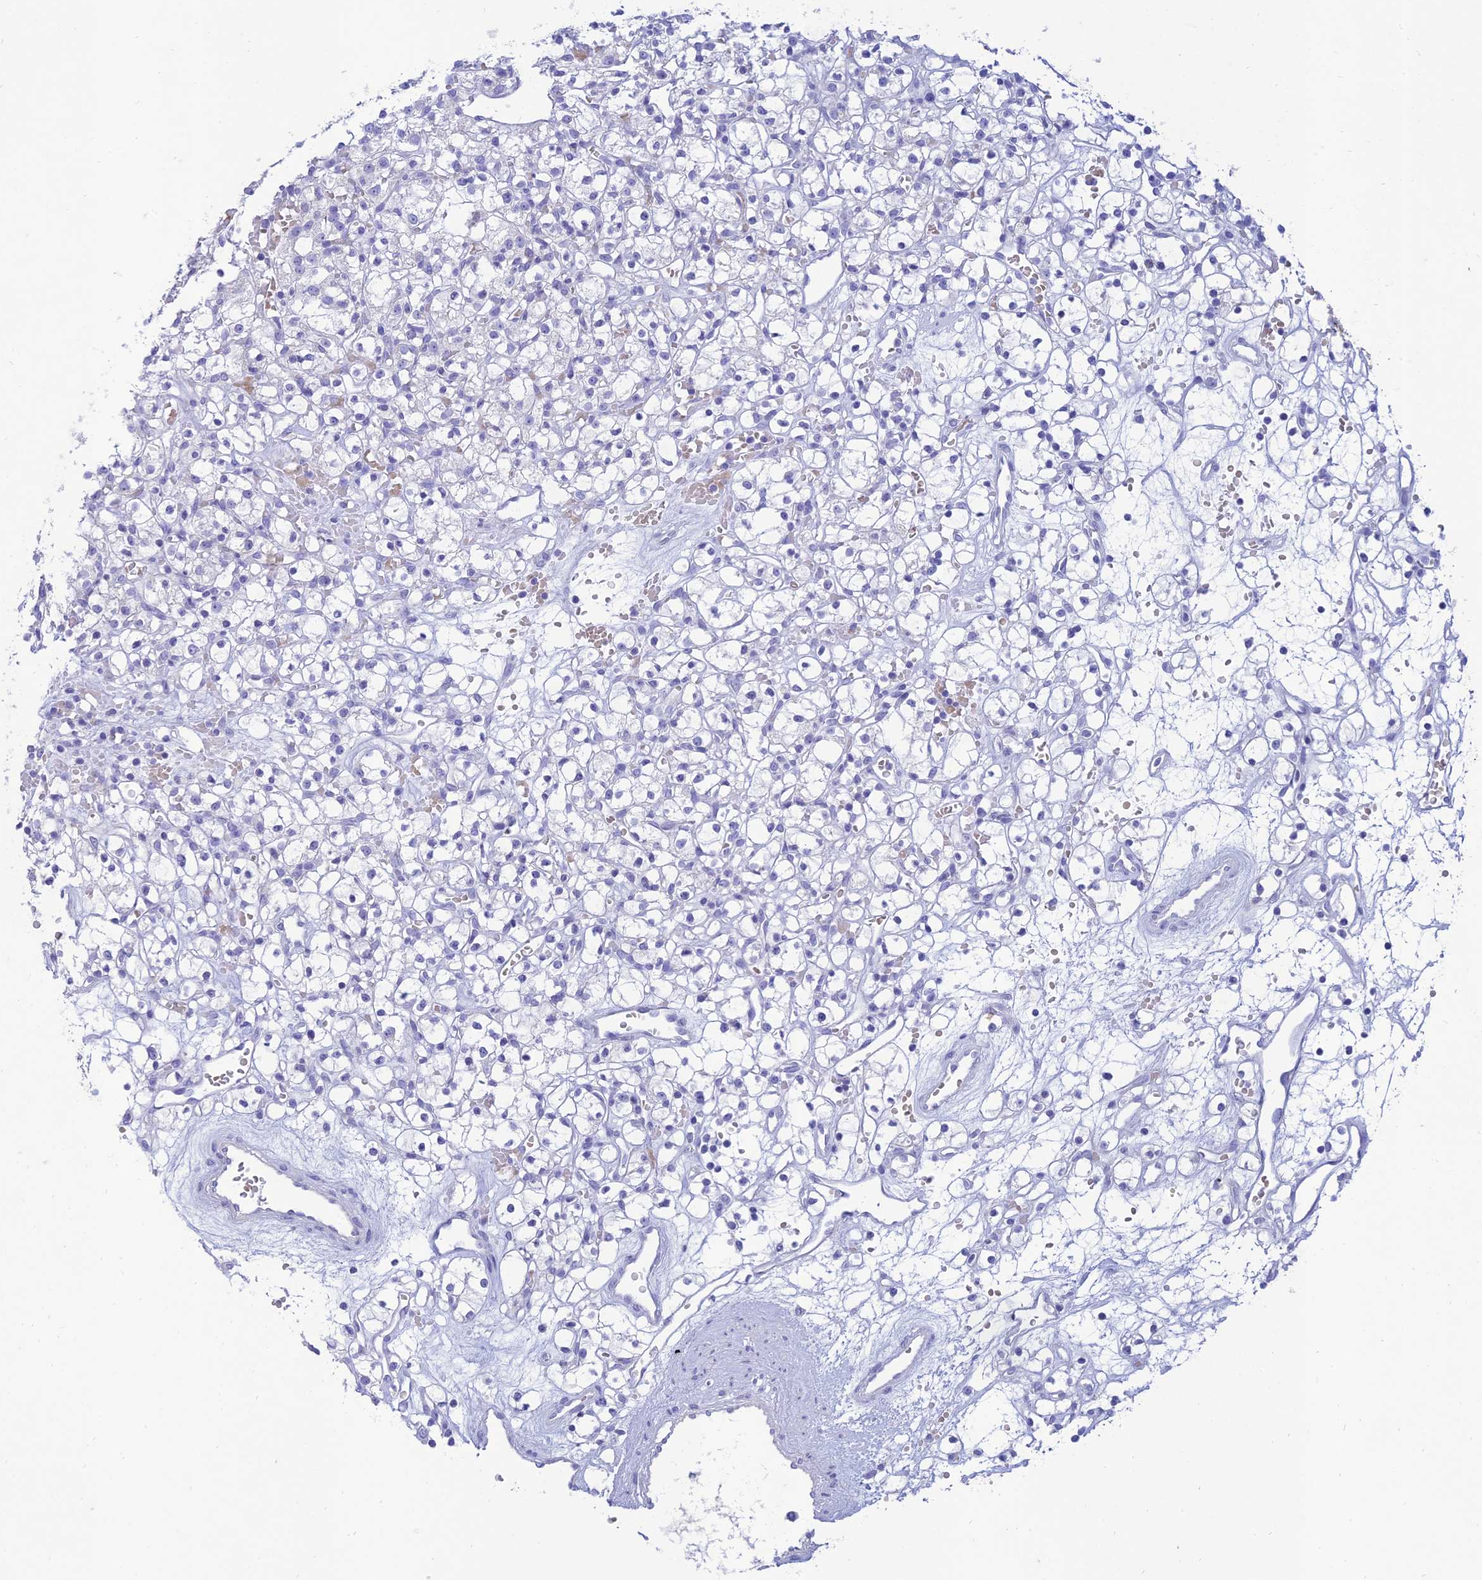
{"staining": {"intensity": "negative", "quantity": "none", "location": "none"}, "tissue": "renal cancer", "cell_type": "Tumor cells", "image_type": "cancer", "snomed": [{"axis": "morphology", "description": "Adenocarcinoma, NOS"}, {"axis": "topography", "description": "Kidney"}], "caption": "An immunohistochemistry (IHC) histopathology image of renal cancer is shown. There is no staining in tumor cells of renal cancer.", "gene": "MAL2", "patient": {"sex": "female", "age": 59}}